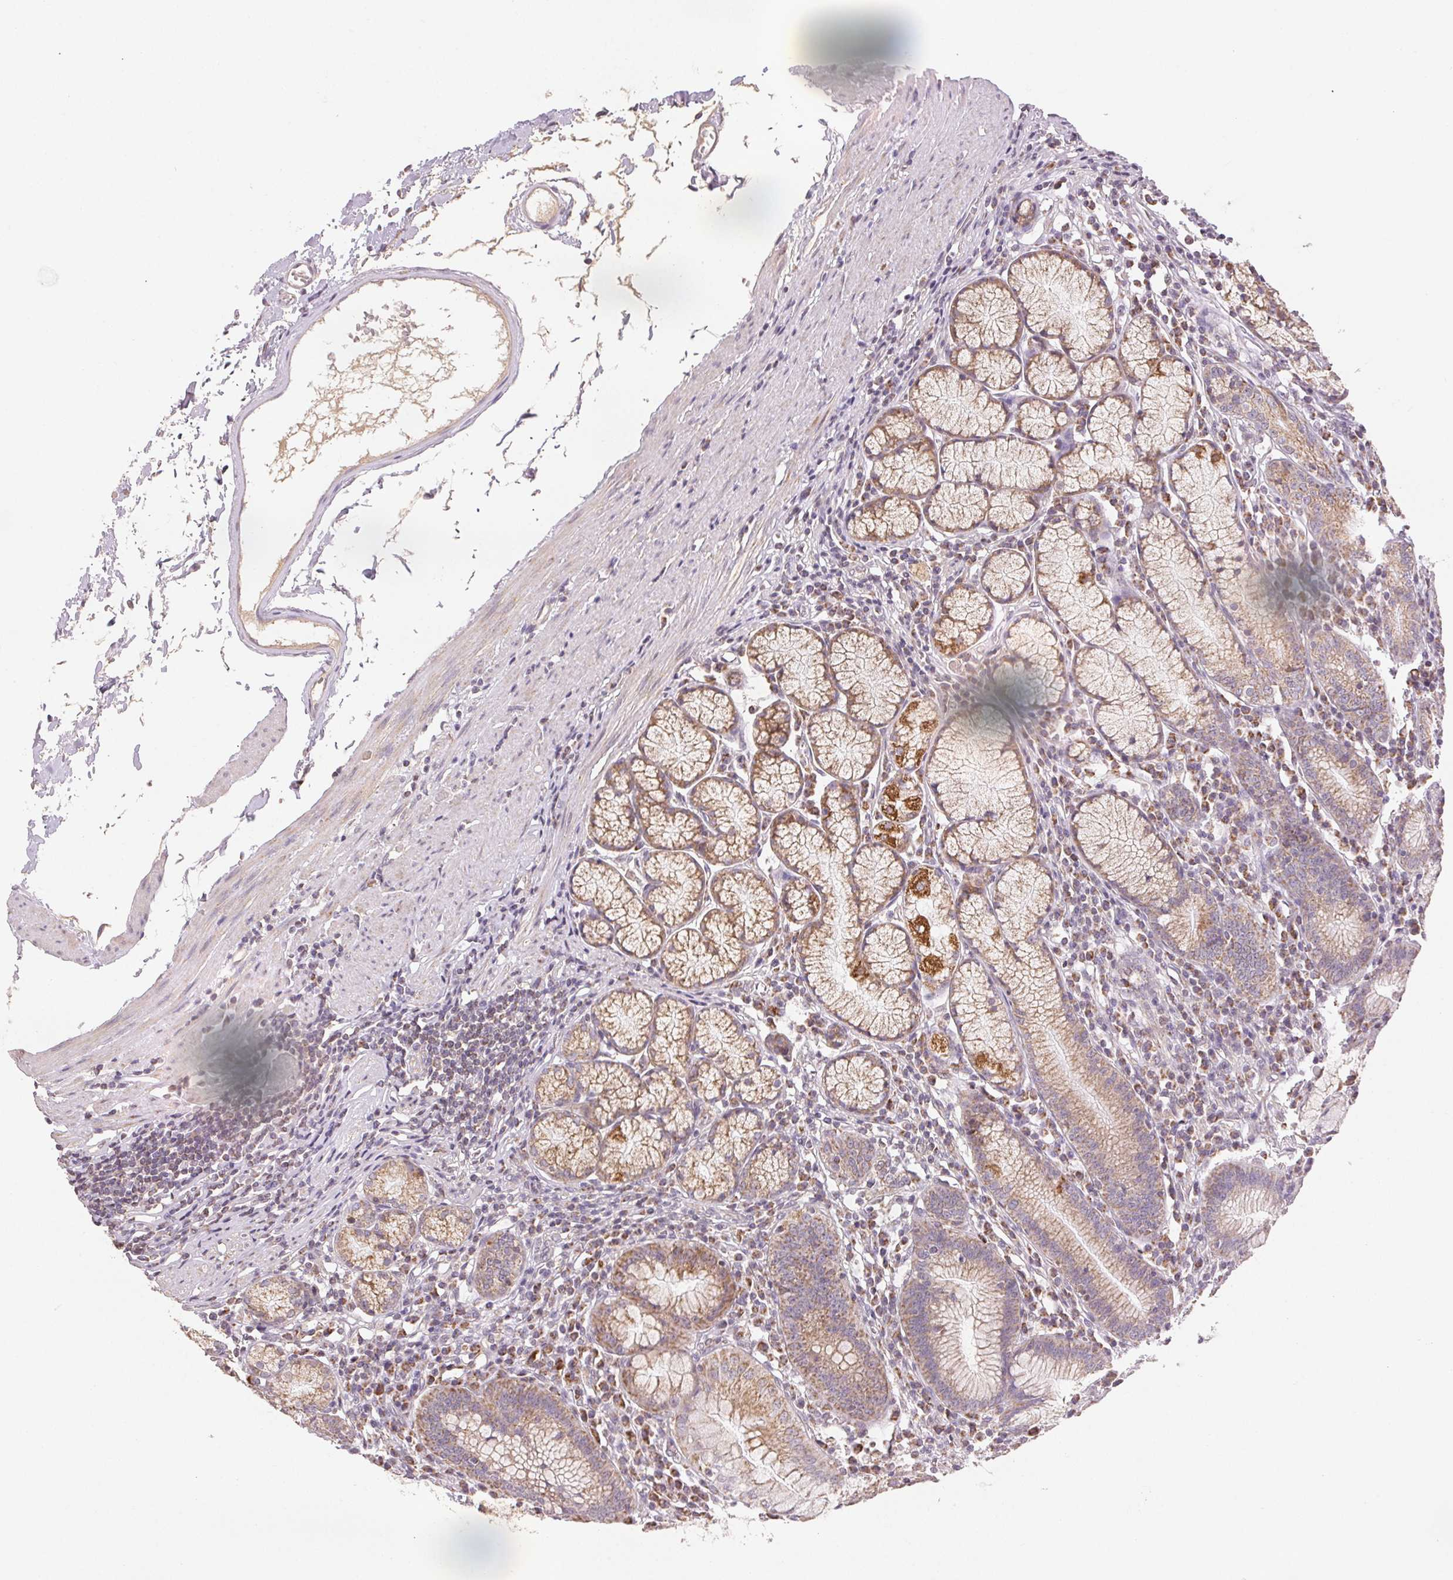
{"staining": {"intensity": "strong", "quantity": "25%-75%", "location": "cytoplasmic/membranous"}, "tissue": "stomach", "cell_type": "Glandular cells", "image_type": "normal", "snomed": [{"axis": "morphology", "description": "Normal tissue, NOS"}, {"axis": "topography", "description": "Stomach"}], "caption": "Immunohistochemical staining of unremarkable human stomach exhibits high levels of strong cytoplasmic/membranous staining in about 25%-75% of glandular cells.", "gene": "CLASP1", "patient": {"sex": "male", "age": 55}}